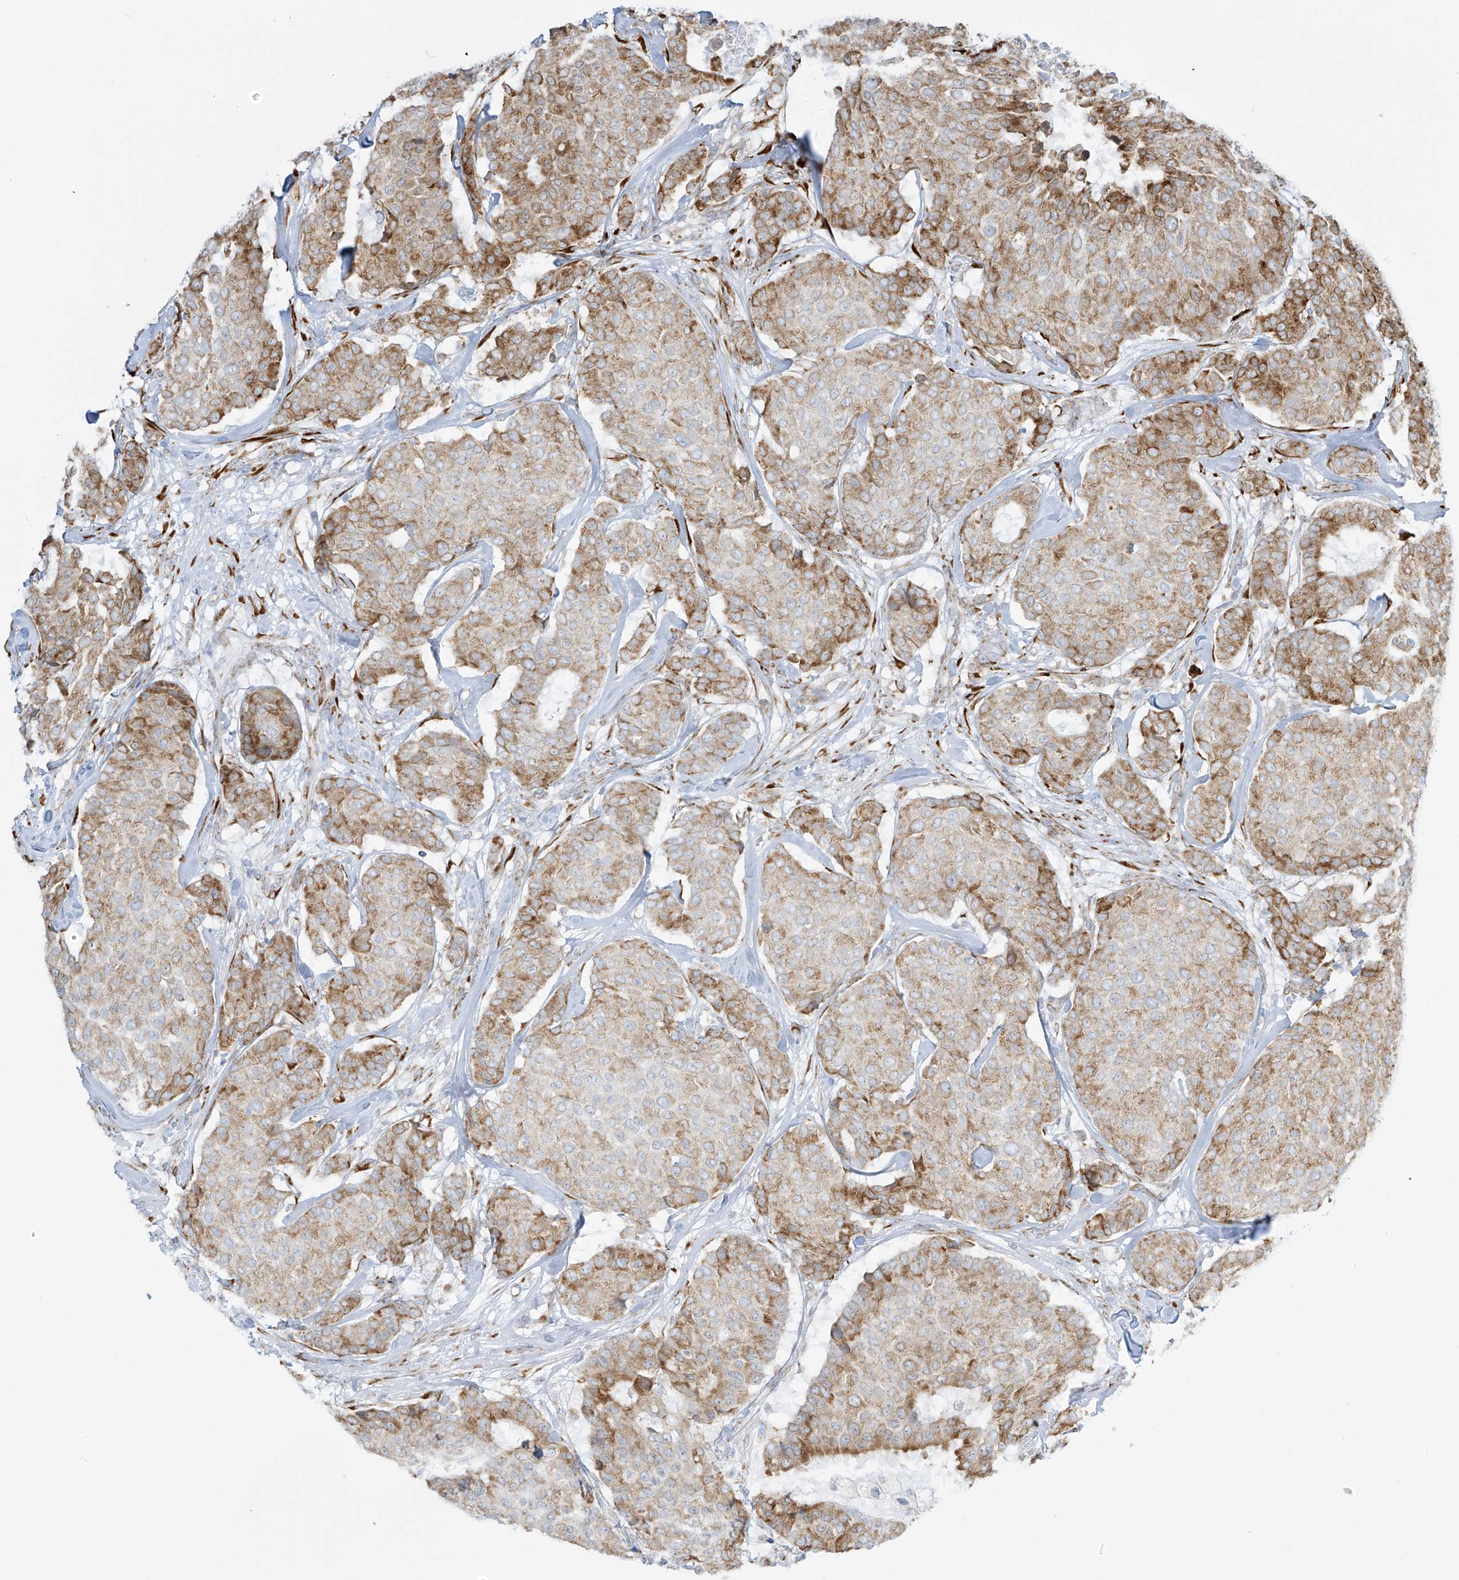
{"staining": {"intensity": "moderate", "quantity": "25%-75%", "location": "cytoplasmic/membranous"}, "tissue": "breast cancer", "cell_type": "Tumor cells", "image_type": "cancer", "snomed": [{"axis": "morphology", "description": "Duct carcinoma"}, {"axis": "topography", "description": "Breast"}], "caption": "Human infiltrating ductal carcinoma (breast) stained with a brown dye shows moderate cytoplasmic/membranous positive staining in approximately 25%-75% of tumor cells.", "gene": "LRRC59", "patient": {"sex": "female", "age": 75}}